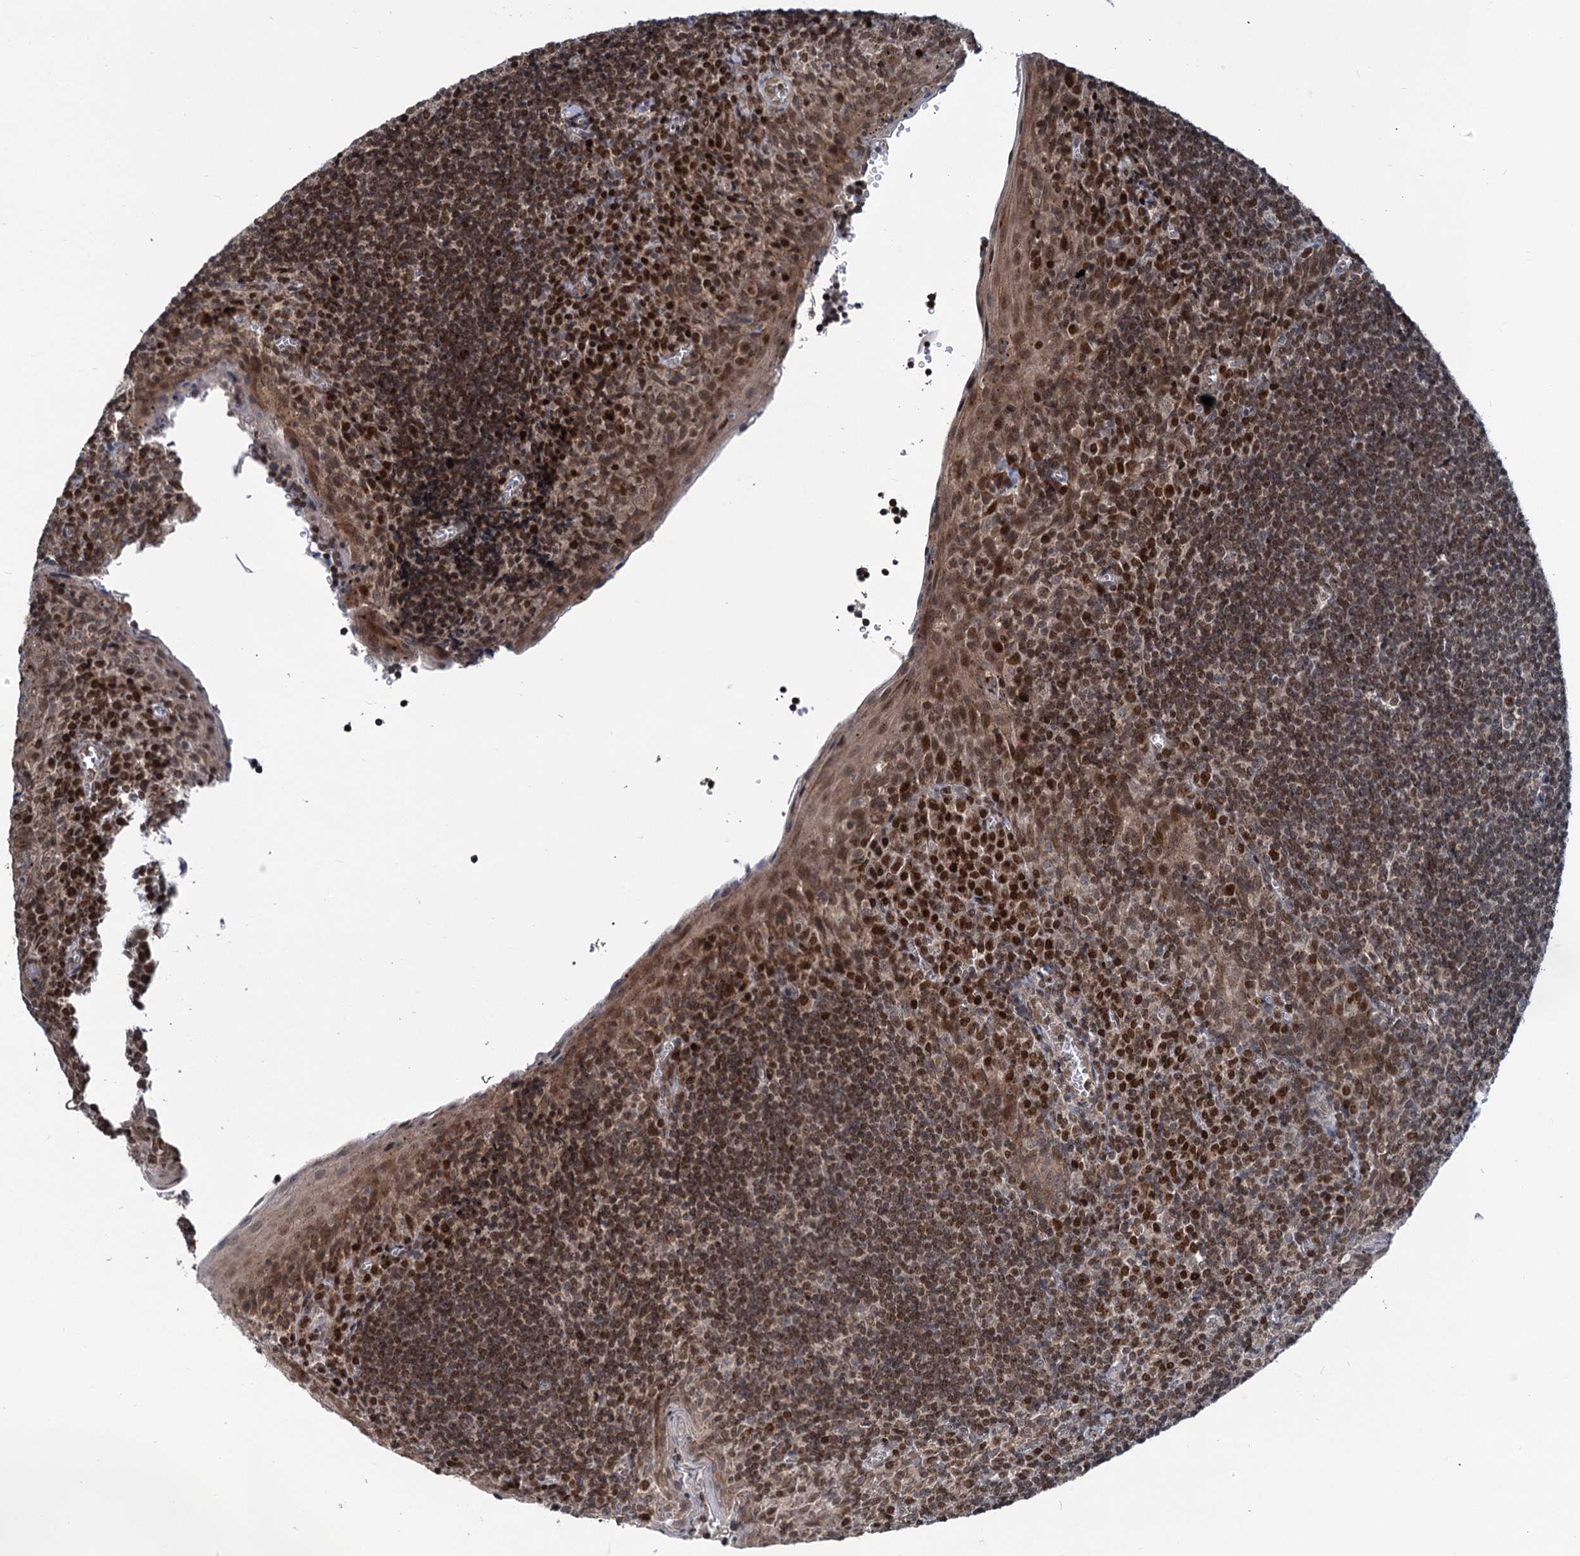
{"staining": {"intensity": "moderate", "quantity": "<25%", "location": "nuclear"}, "tissue": "tonsil", "cell_type": "Germinal center cells", "image_type": "normal", "snomed": [{"axis": "morphology", "description": "Normal tissue, NOS"}, {"axis": "topography", "description": "Tonsil"}], "caption": "Protein expression analysis of normal human tonsil reveals moderate nuclear positivity in approximately <25% of germinal center cells. (Brightfield microscopy of DAB IHC at high magnification).", "gene": "PHC3", "patient": {"sex": "male", "age": 27}}